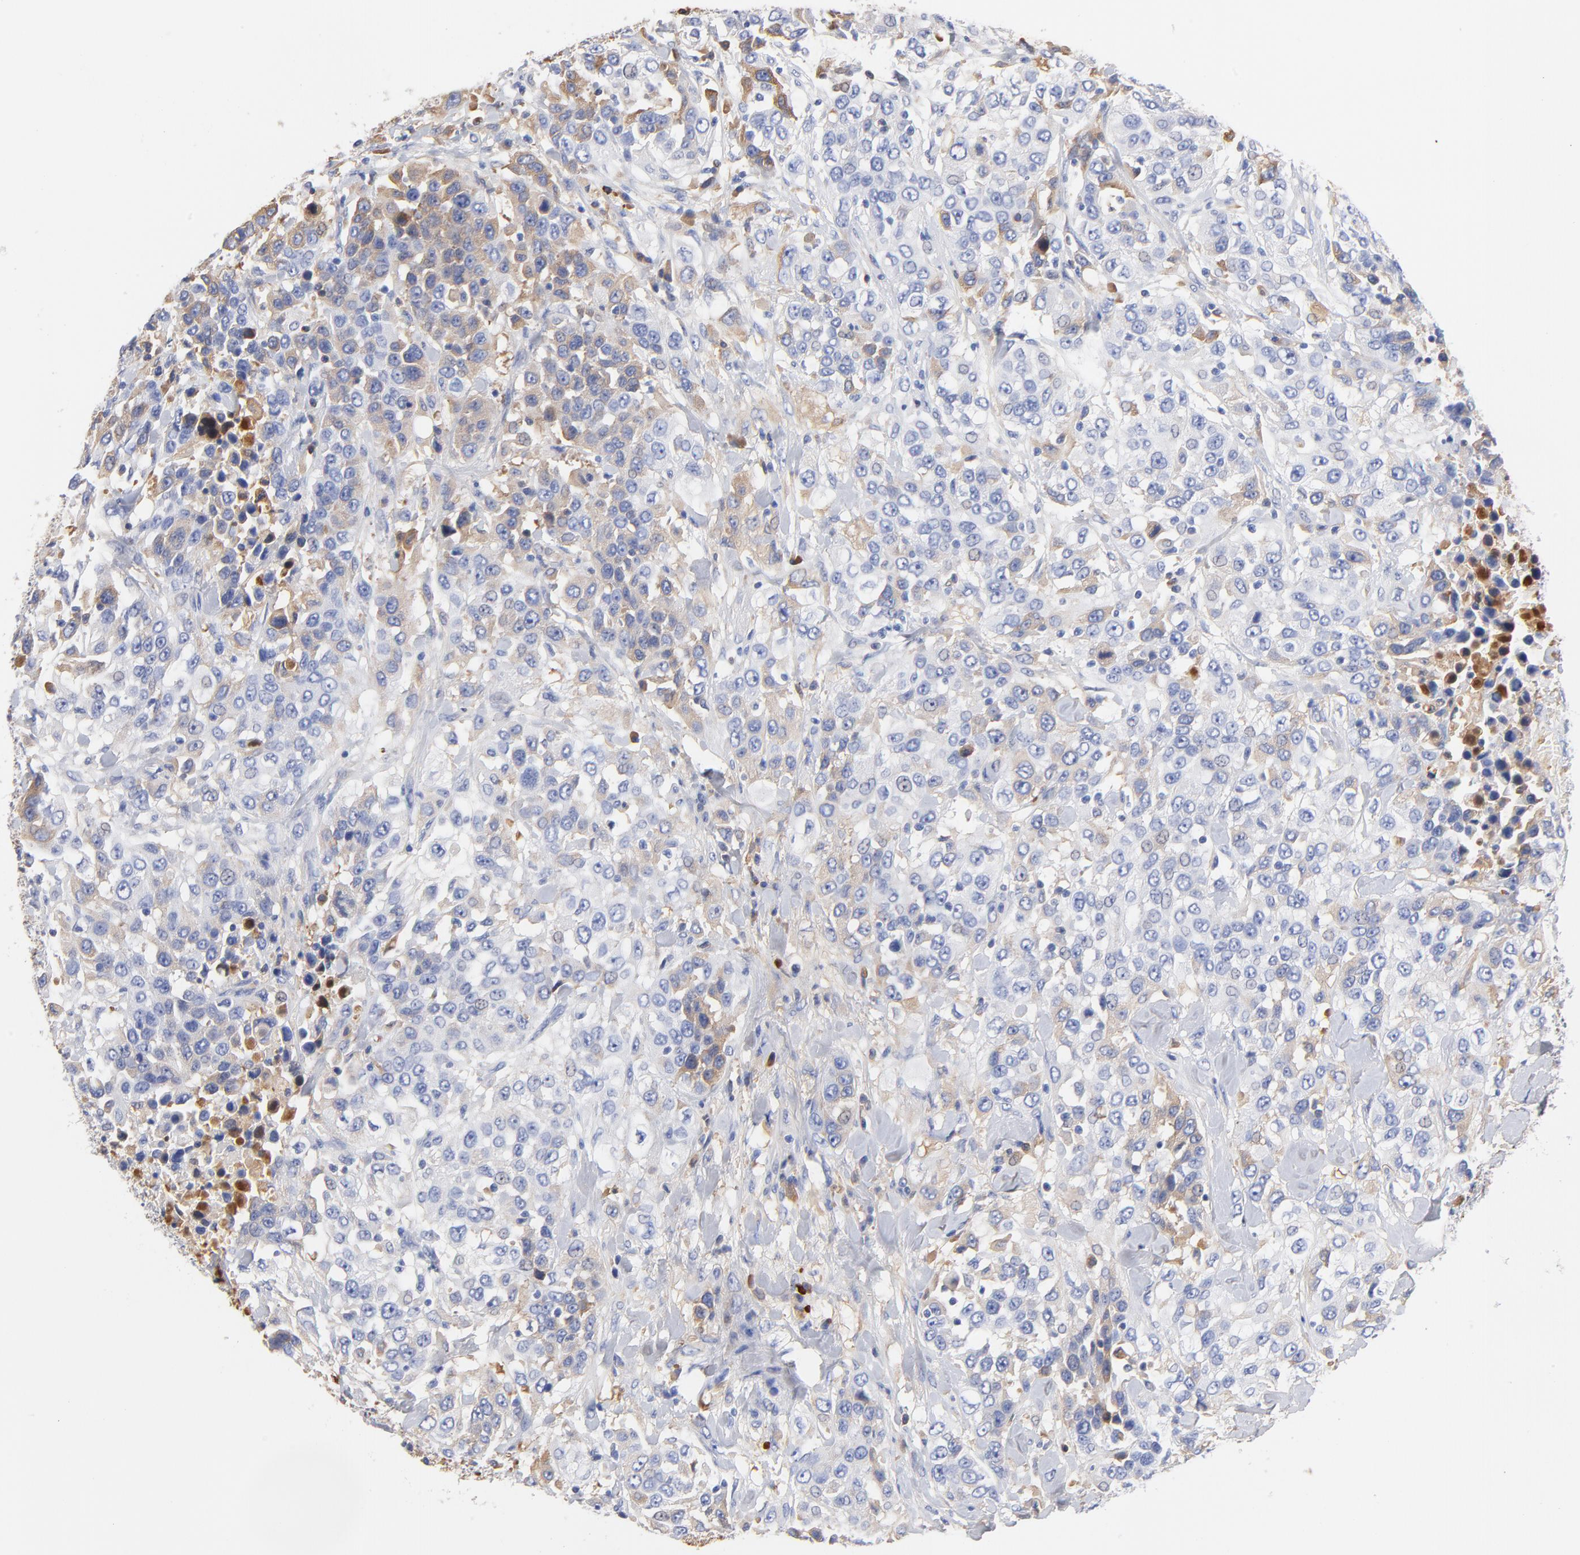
{"staining": {"intensity": "weak", "quantity": "25%-75%", "location": "cytoplasmic/membranous"}, "tissue": "urothelial cancer", "cell_type": "Tumor cells", "image_type": "cancer", "snomed": [{"axis": "morphology", "description": "Urothelial carcinoma, High grade"}, {"axis": "topography", "description": "Urinary bladder"}], "caption": "The photomicrograph demonstrates immunohistochemical staining of urothelial carcinoma (high-grade). There is weak cytoplasmic/membranous staining is identified in about 25%-75% of tumor cells. (IHC, brightfield microscopy, high magnification).", "gene": "IGLV3-10", "patient": {"sex": "female", "age": 80}}